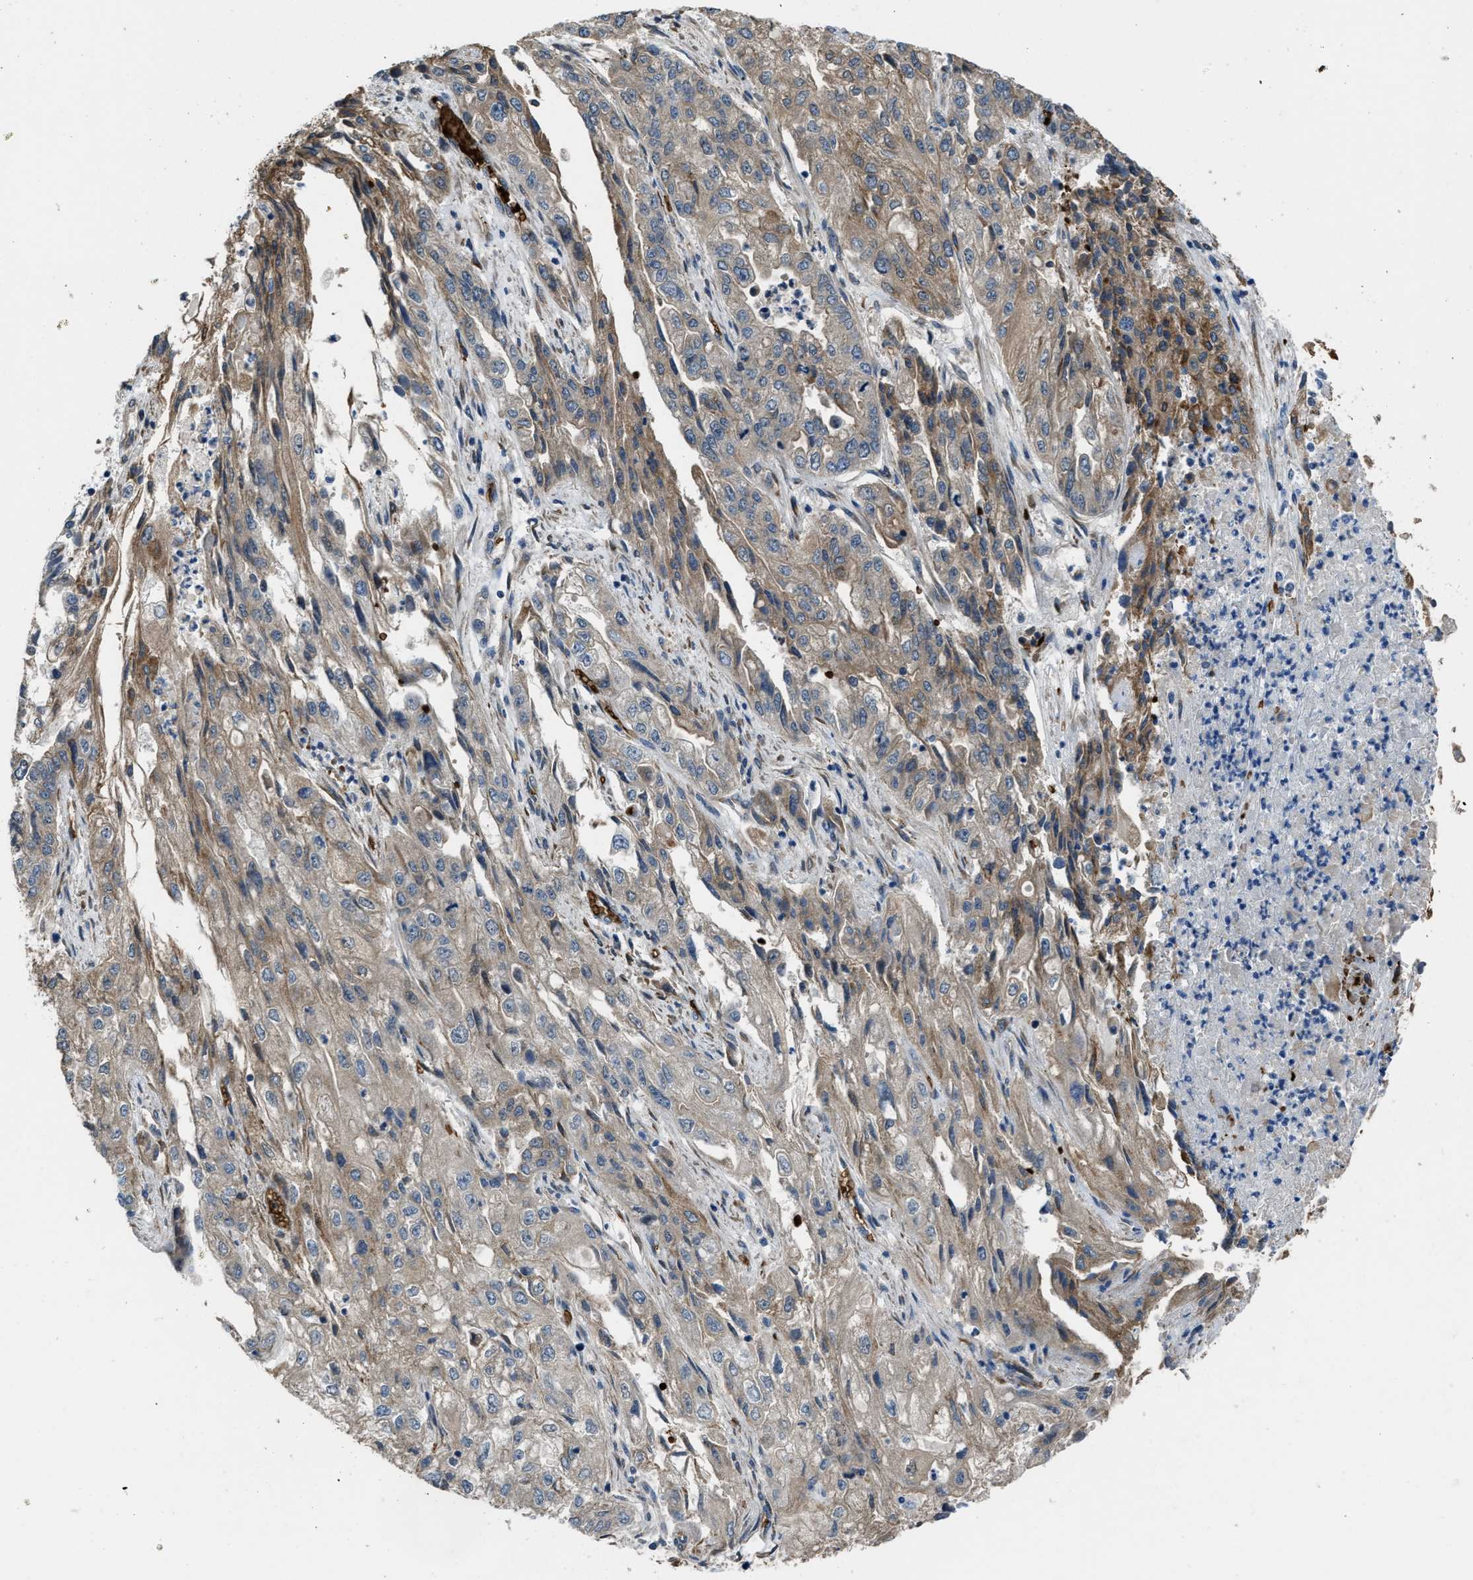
{"staining": {"intensity": "moderate", "quantity": "25%-75%", "location": "cytoplasmic/membranous"}, "tissue": "endometrial cancer", "cell_type": "Tumor cells", "image_type": "cancer", "snomed": [{"axis": "morphology", "description": "Adenocarcinoma, NOS"}, {"axis": "topography", "description": "Endometrium"}], "caption": "Endometrial adenocarcinoma stained with immunohistochemistry reveals moderate cytoplasmic/membranous positivity in approximately 25%-75% of tumor cells.", "gene": "SELENOM", "patient": {"sex": "female", "age": 49}}